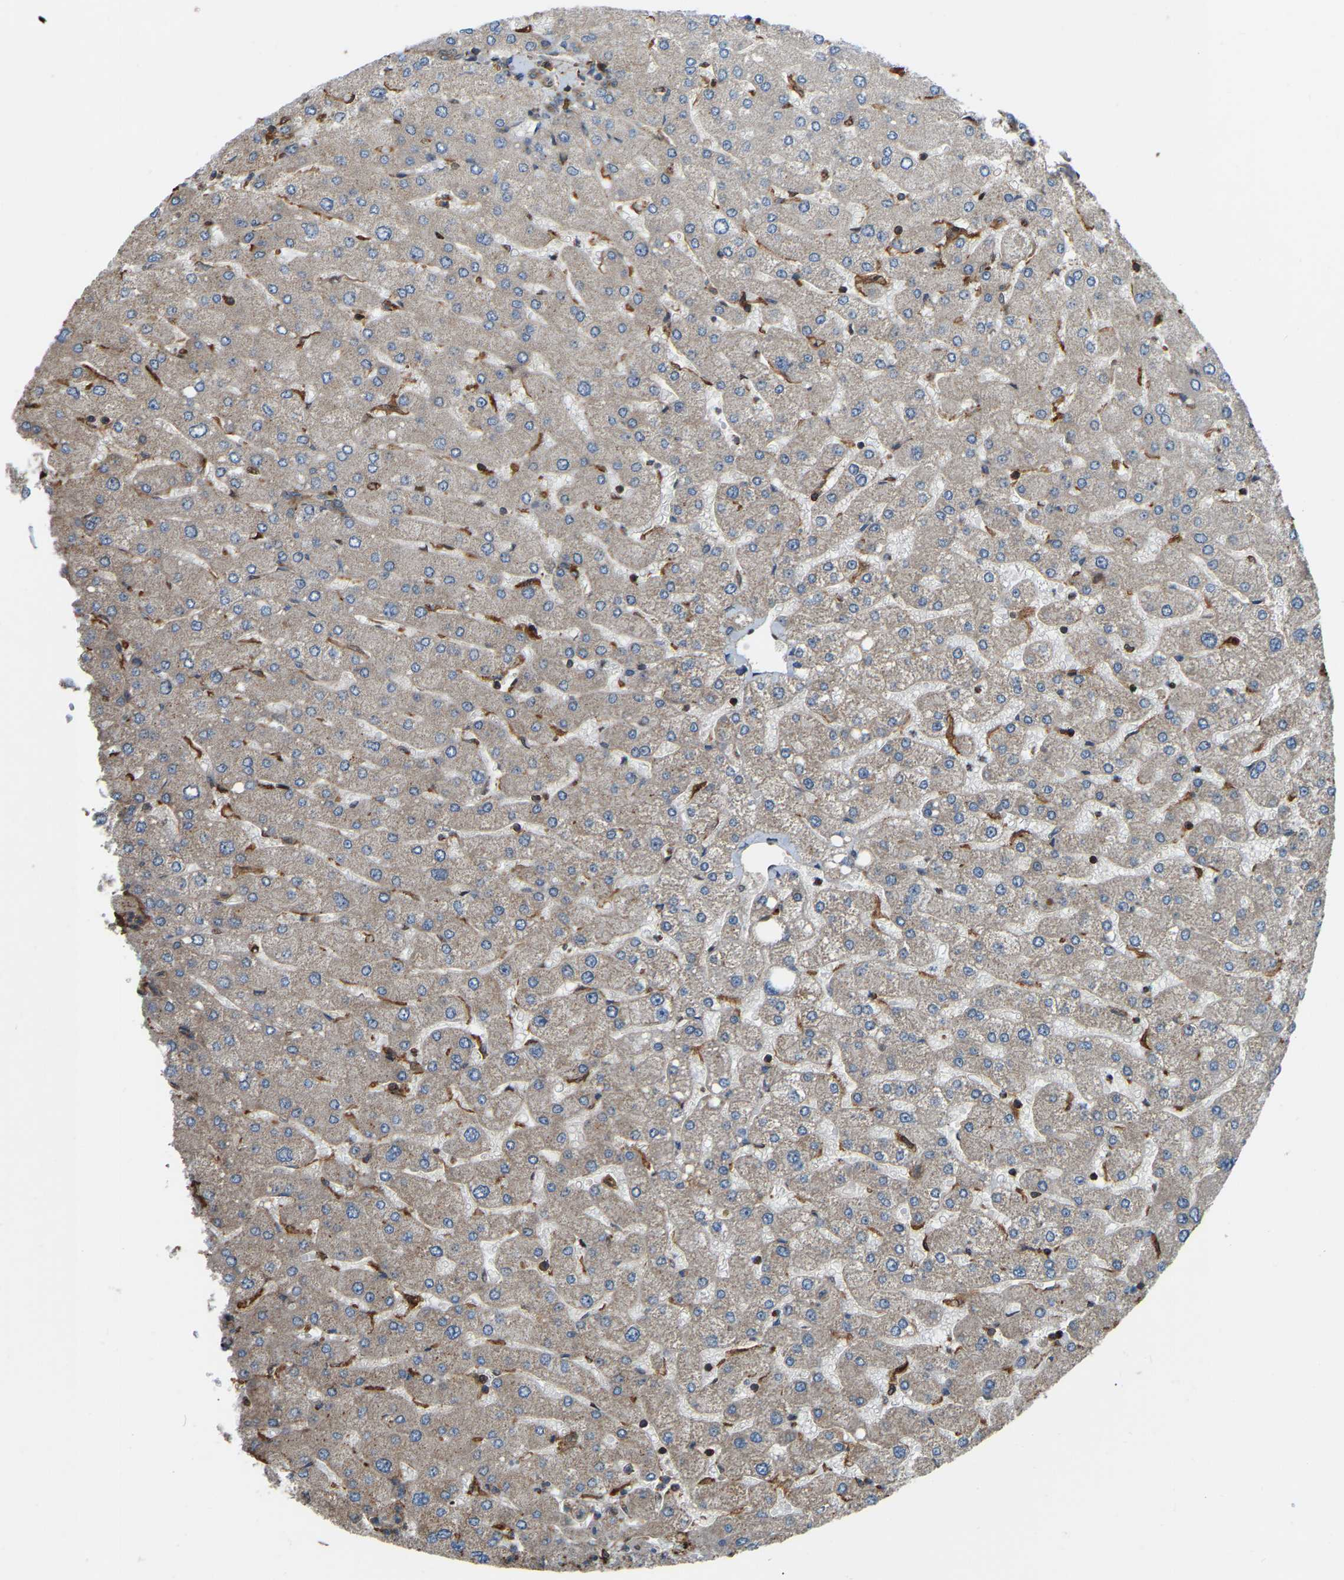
{"staining": {"intensity": "moderate", "quantity": ">75%", "location": "cytoplasmic/membranous"}, "tissue": "liver", "cell_type": "Cholangiocytes", "image_type": "normal", "snomed": [{"axis": "morphology", "description": "Normal tissue, NOS"}, {"axis": "topography", "description": "Liver"}], "caption": "Protein analysis of normal liver exhibits moderate cytoplasmic/membranous expression in approximately >75% of cholangiocytes.", "gene": "SAMD9L", "patient": {"sex": "male", "age": 55}}